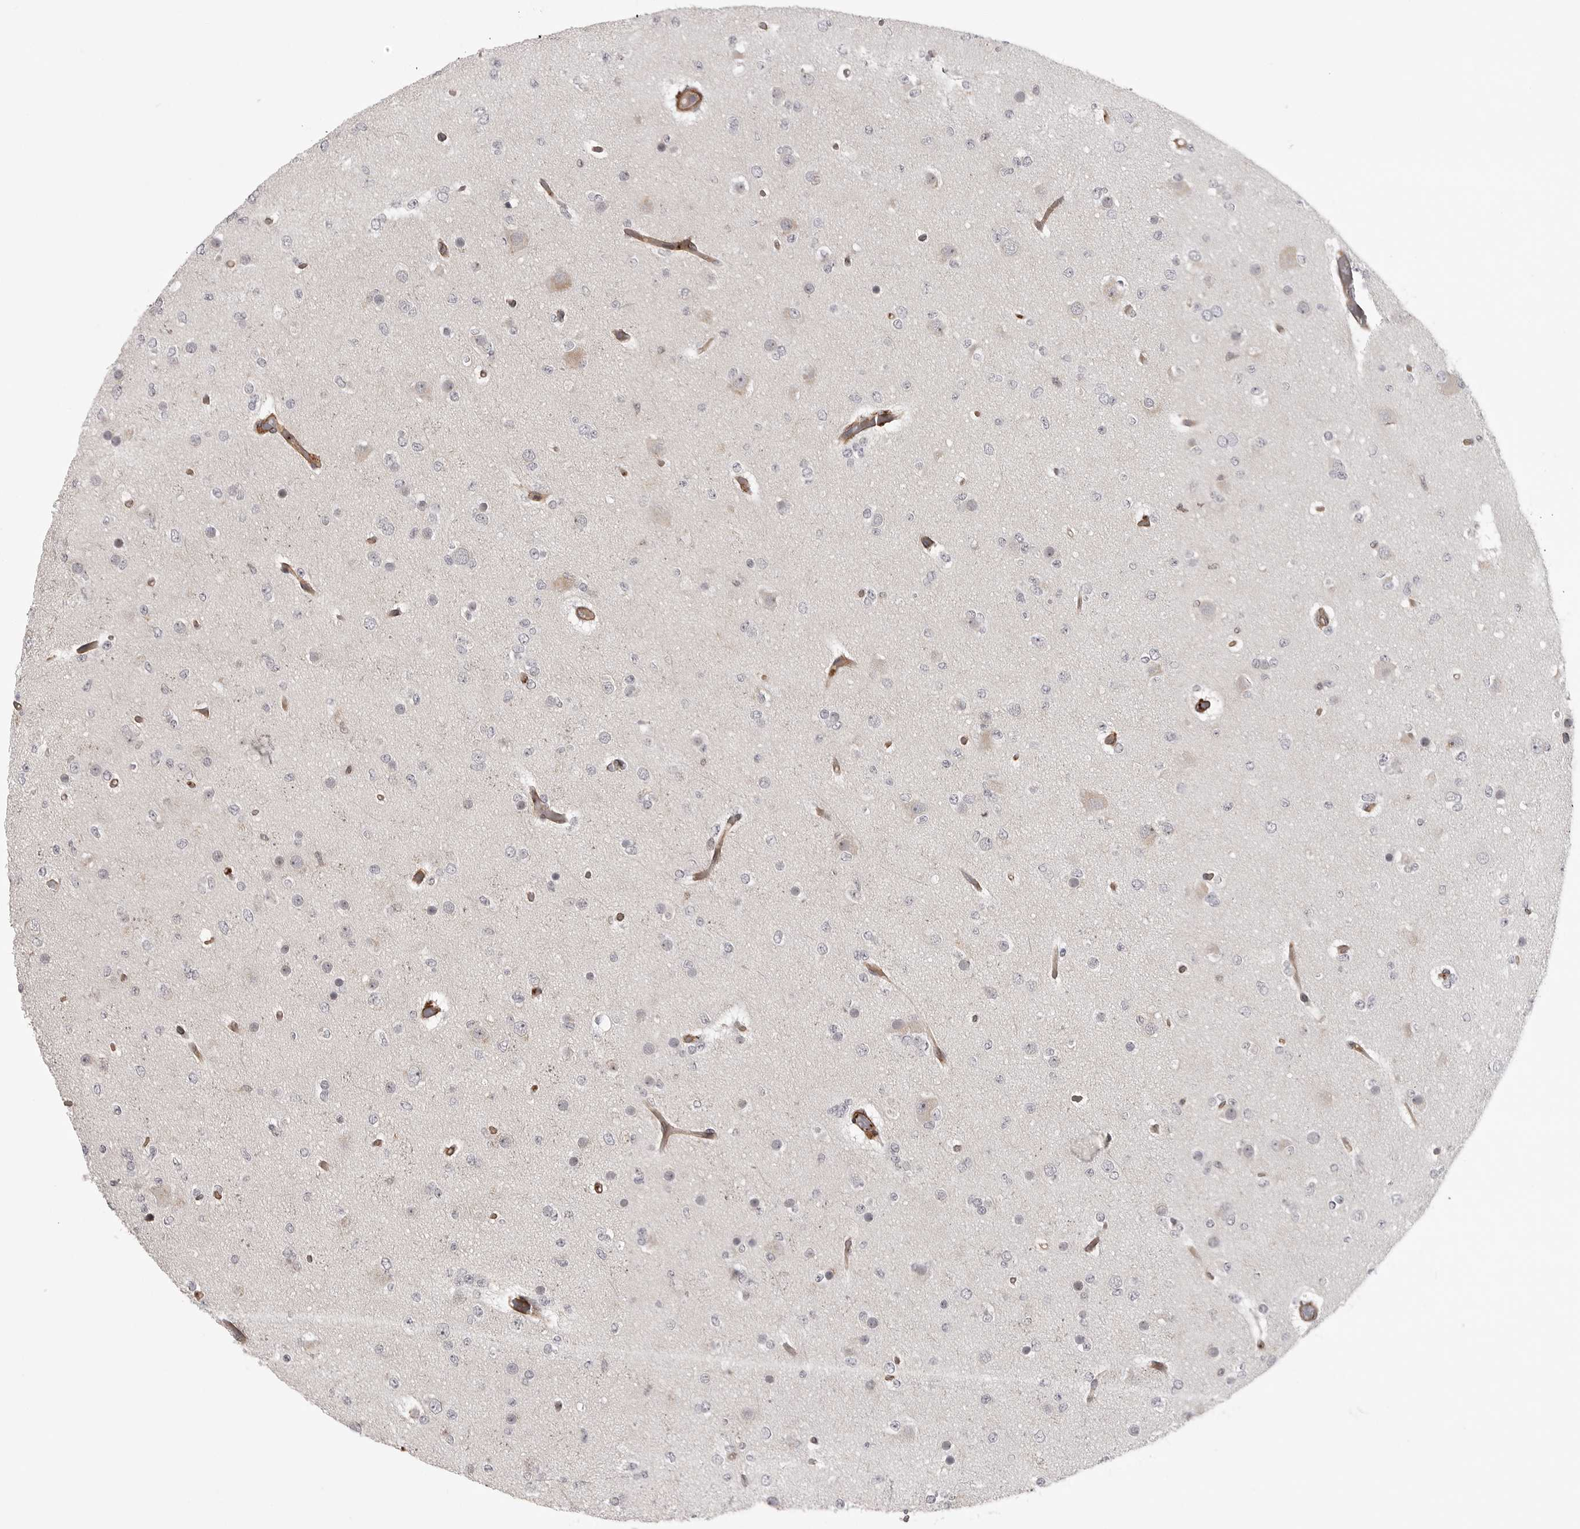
{"staining": {"intensity": "negative", "quantity": "none", "location": "none"}, "tissue": "glioma", "cell_type": "Tumor cells", "image_type": "cancer", "snomed": [{"axis": "morphology", "description": "Glioma, malignant, Low grade"}, {"axis": "topography", "description": "Brain"}], "caption": "Immunohistochemistry (IHC) micrograph of human low-grade glioma (malignant) stained for a protein (brown), which exhibits no staining in tumor cells.", "gene": "TUT4", "patient": {"sex": "female", "age": 22}}